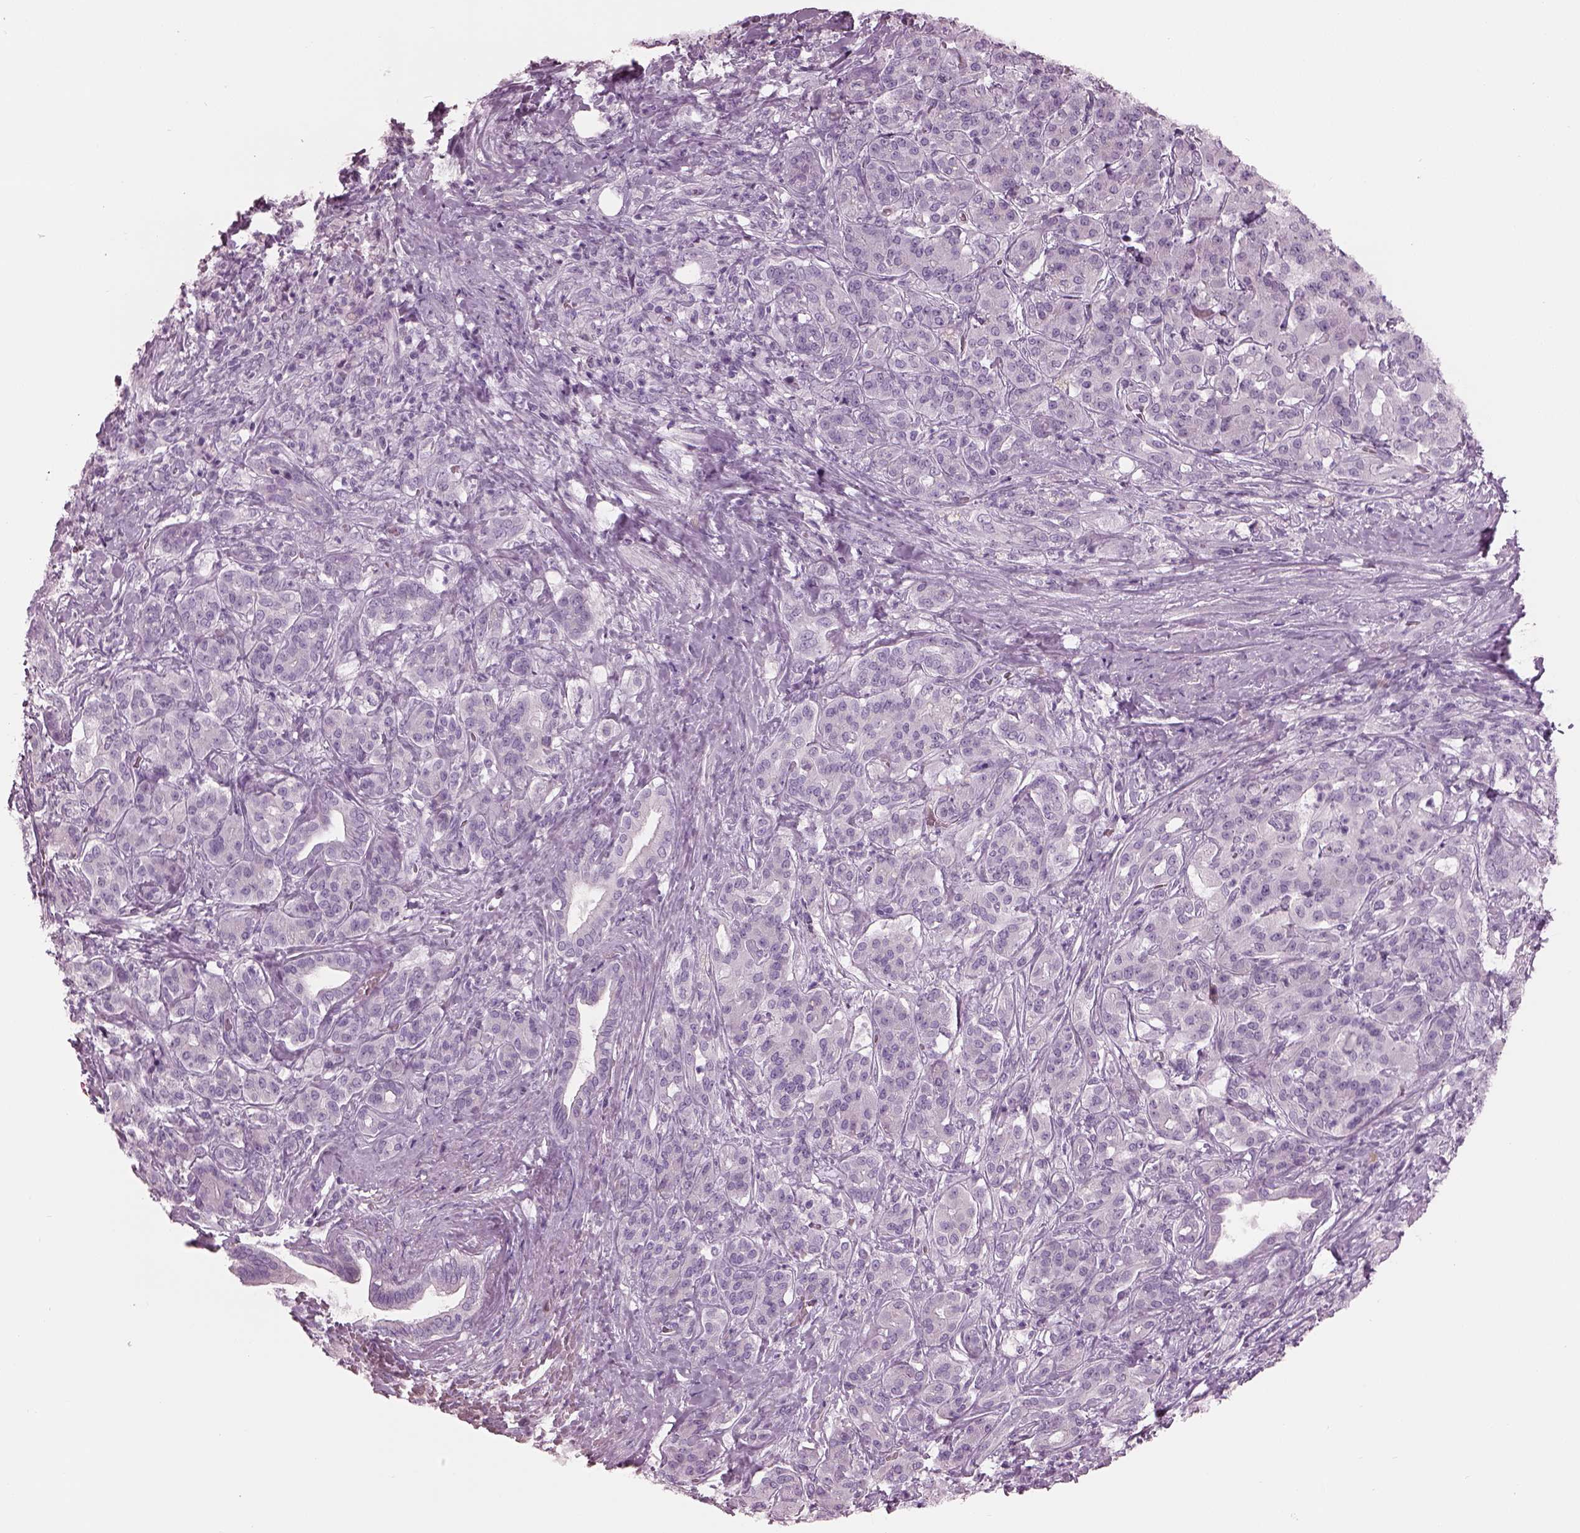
{"staining": {"intensity": "negative", "quantity": "none", "location": "none"}, "tissue": "pancreatic cancer", "cell_type": "Tumor cells", "image_type": "cancer", "snomed": [{"axis": "morphology", "description": "Normal tissue, NOS"}, {"axis": "morphology", "description": "Inflammation, NOS"}, {"axis": "morphology", "description": "Adenocarcinoma, NOS"}, {"axis": "topography", "description": "Pancreas"}], "caption": "This histopathology image is of pancreatic adenocarcinoma stained with immunohistochemistry (IHC) to label a protein in brown with the nuclei are counter-stained blue. There is no staining in tumor cells.", "gene": "HYDIN", "patient": {"sex": "male", "age": 57}}